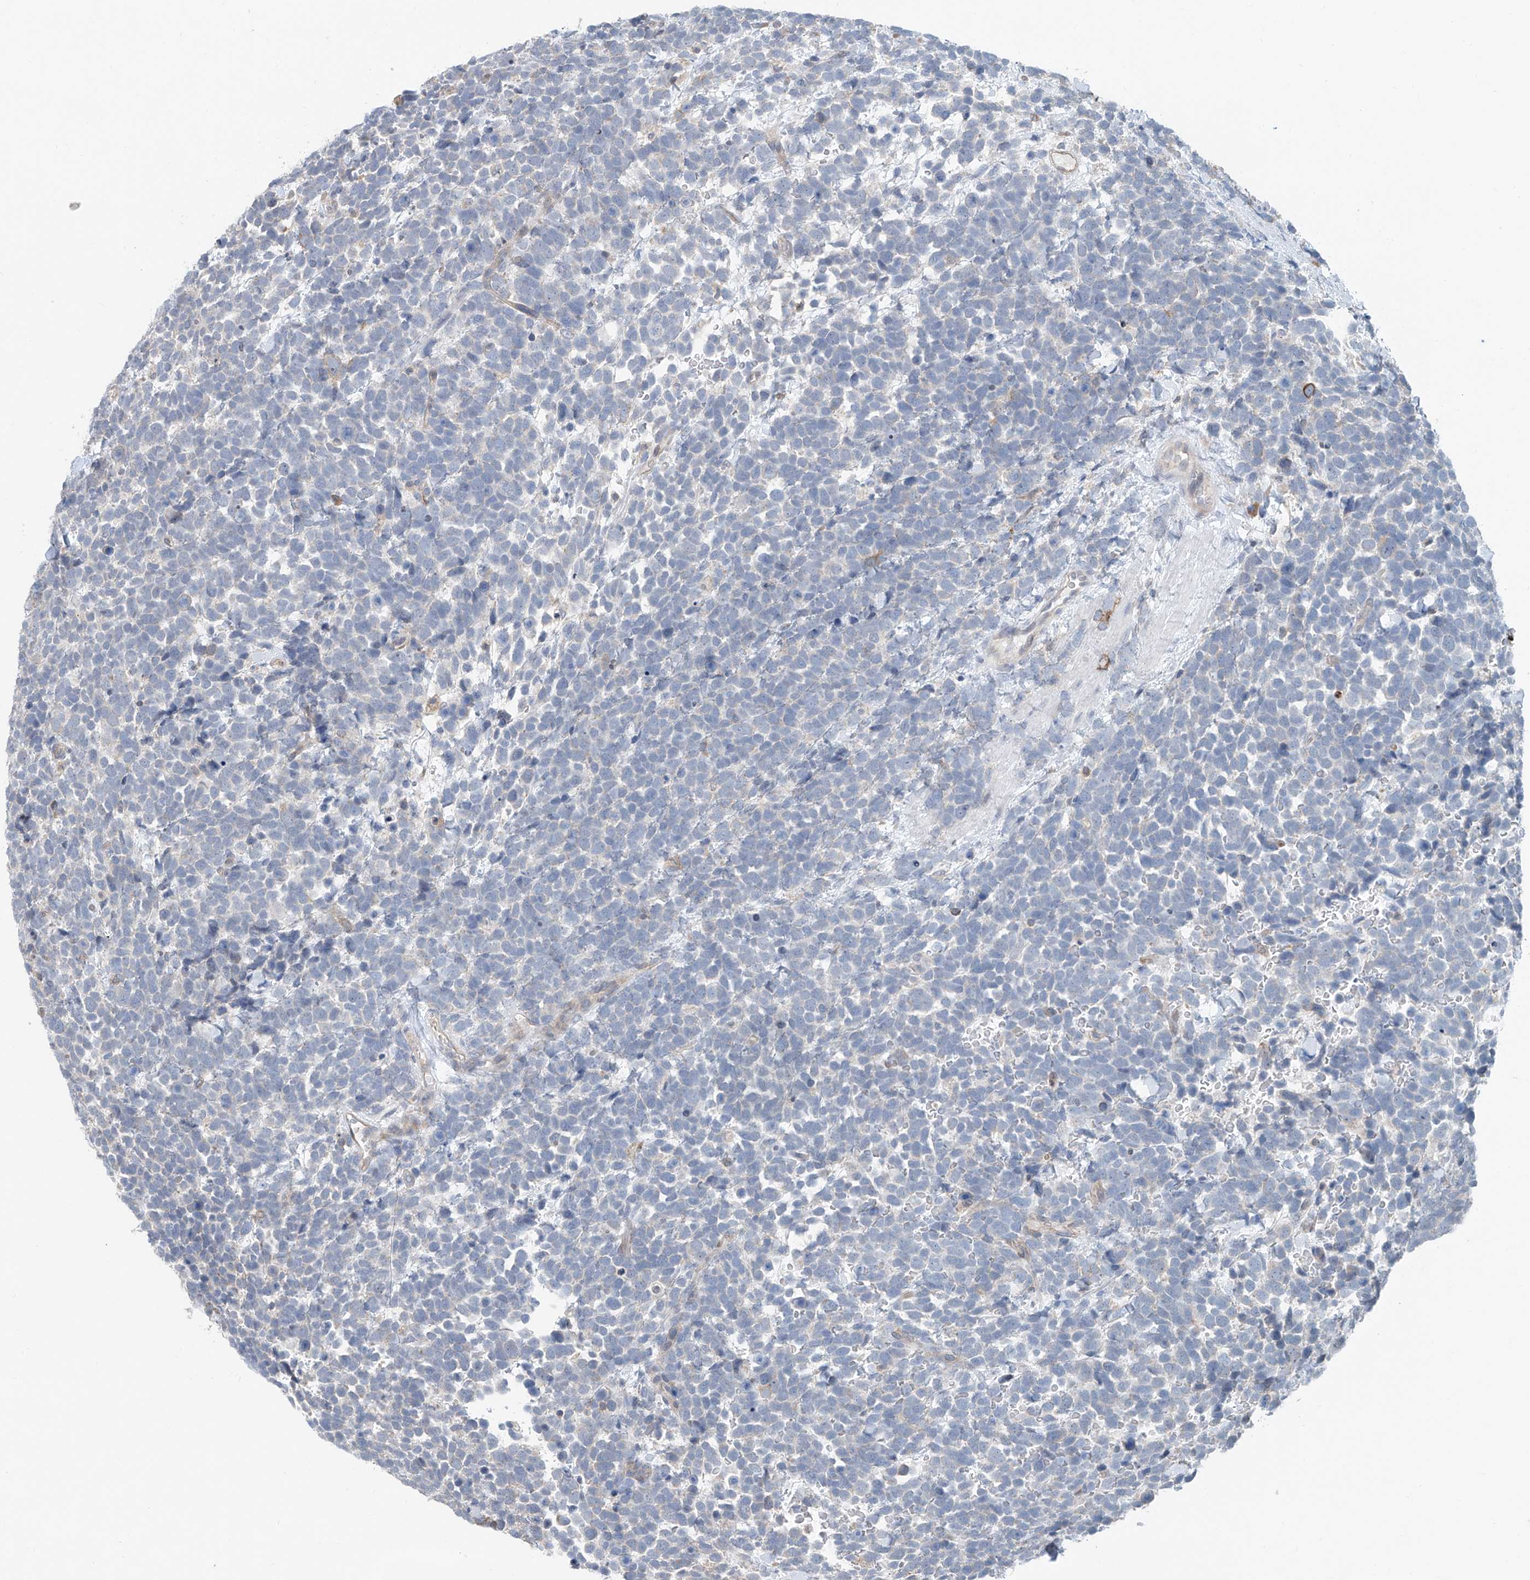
{"staining": {"intensity": "negative", "quantity": "none", "location": "none"}, "tissue": "urothelial cancer", "cell_type": "Tumor cells", "image_type": "cancer", "snomed": [{"axis": "morphology", "description": "Urothelial carcinoma, High grade"}, {"axis": "topography", "description": "Urinary bladder"}], "caption": "An immunohistochemistry image of high-grade urothelial carcinoma is shown. There is no staining in tumor cells of high-grade urothelial carcinoma.", "gene": "KCNK10", "patient": {"sex": "female", "age": 82}}